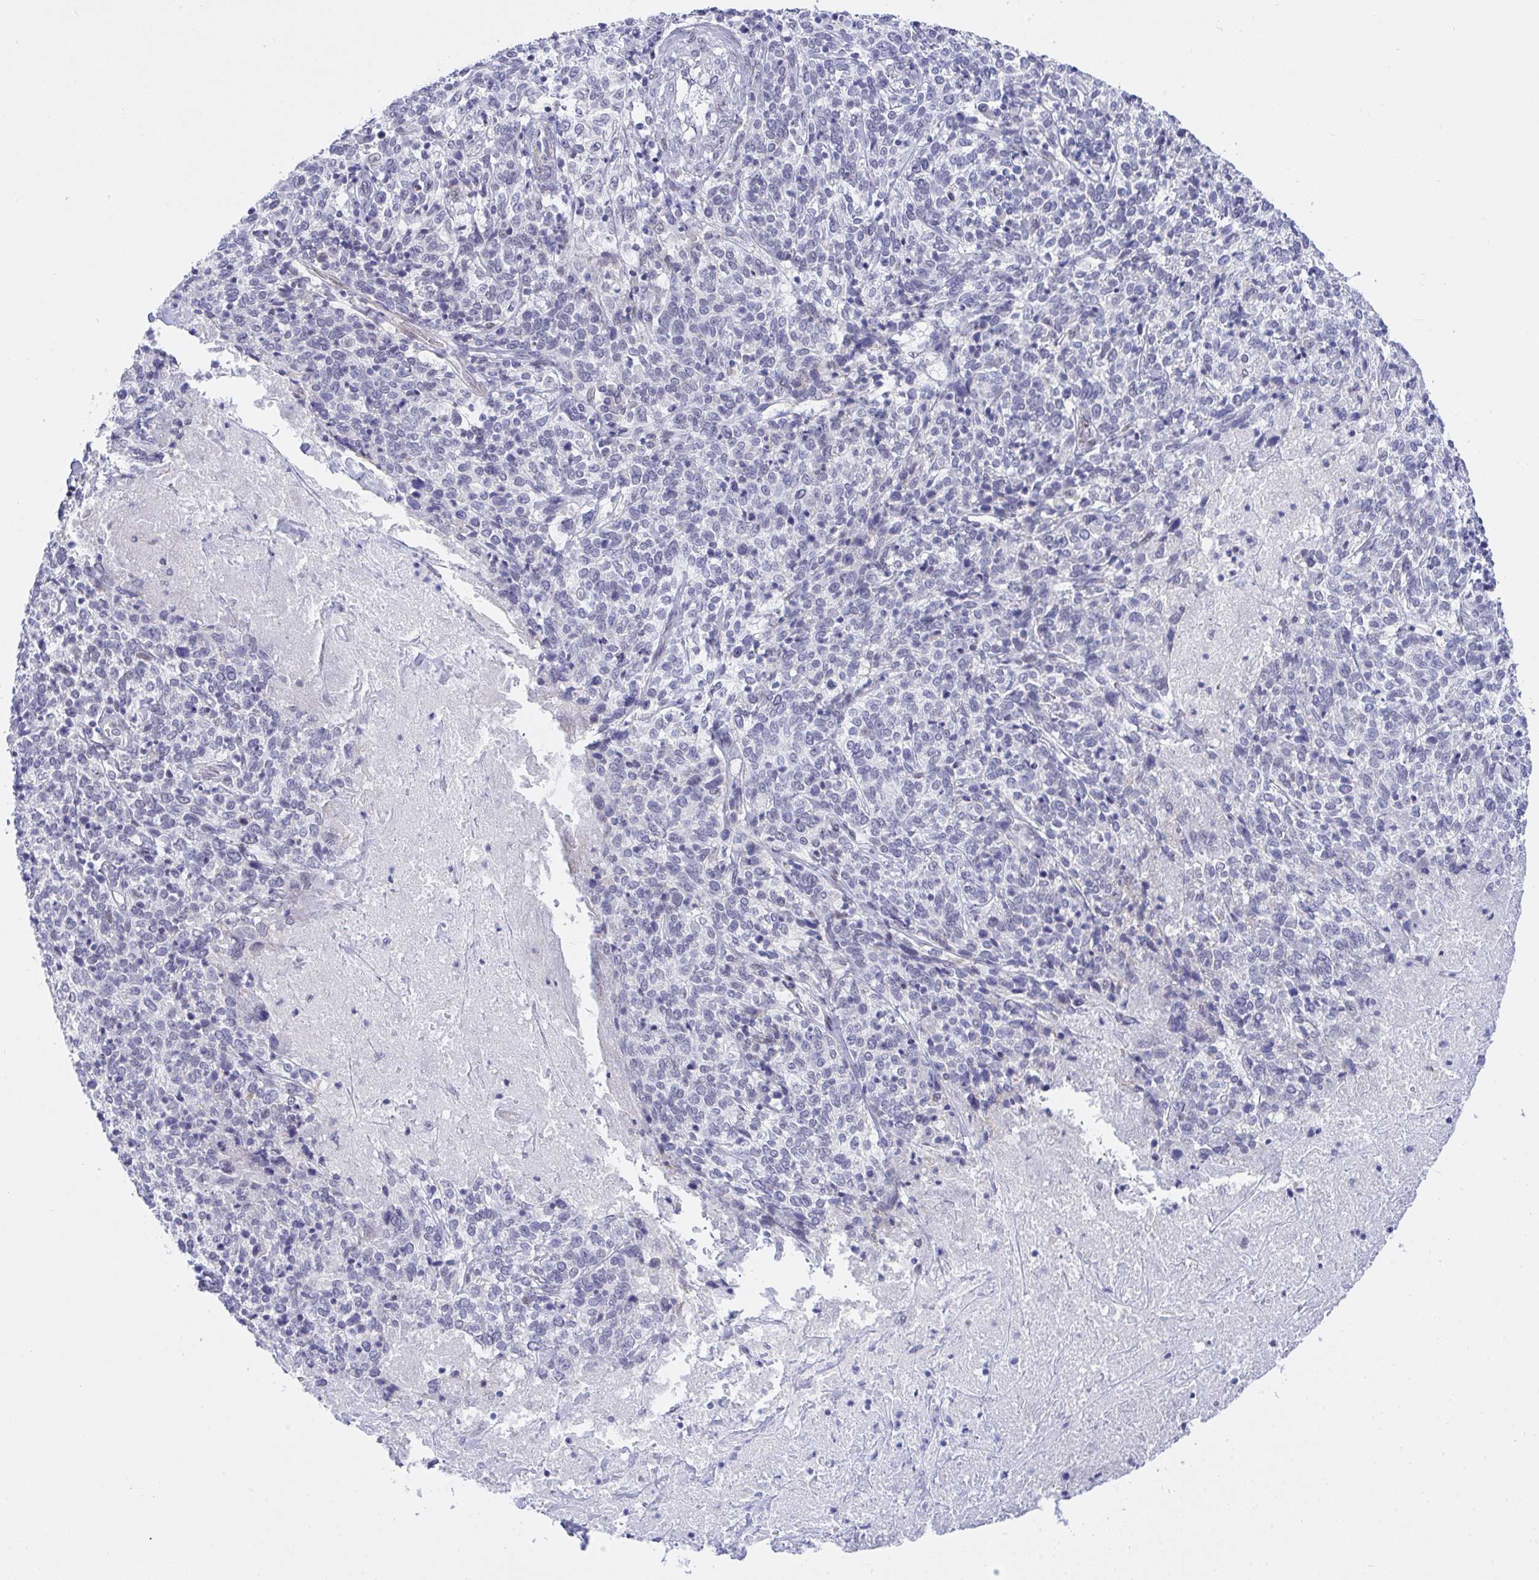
{"staining": {"intensity": "negative", "quantity": "none", "location": "none"}, "tissue": "cervical cancer", "cell_type": "Tumor cells", "image_type": "cancer", "snomed": [{"axis": "morphology", "description": "Squamous cell carcinoma, NOS"}, {"axis": "topography", "description": "Cervix"}], "caption": "Immunohistochemistry photomicrograph of neoplastic tissue: human cervical cancer stained with DAB exhibits no significant protein expression in tumor cells.", "gene": "FBXL22", "patient": {"sex": "female", "age": 46}}